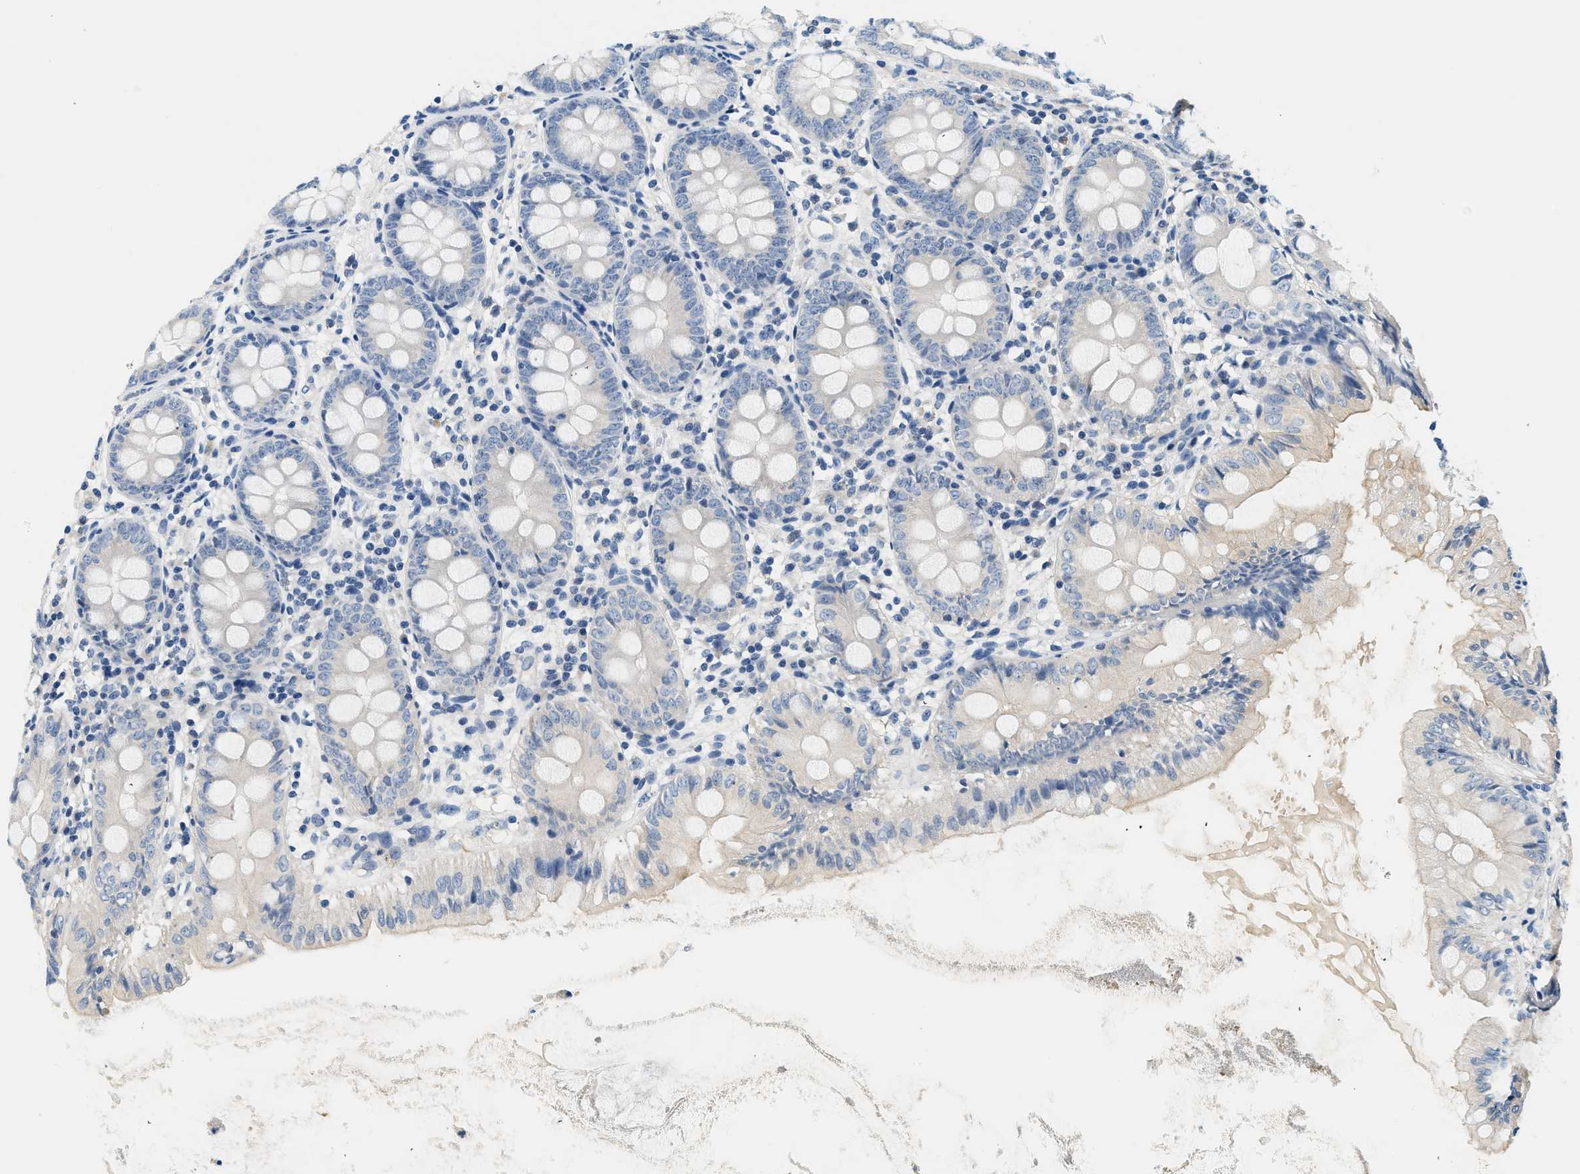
{"staining": {"intensity": "weak", "quantity": "<25%", "location": "cytoplasmic/membranous"}, "tissue": "appendix", "cell_type": "Glandular cells", "image_type": "normal", "snomed": [{"axis": "morphology", "description": "Normal tissue, NOS"}, {"axis": "topography", "description": "Appendix"}], "caption": "There is no significant expression in glandular cells of appendix. The staining was performed using DAB (3,3'-diaminobenzidine) to visualize the protein expression in brown, while the nuclei were stained in blue with hematoxylin (Magnification: 20x).", "gene": "SLC35E1", "patient": {"sex": "female", "age": 77}}